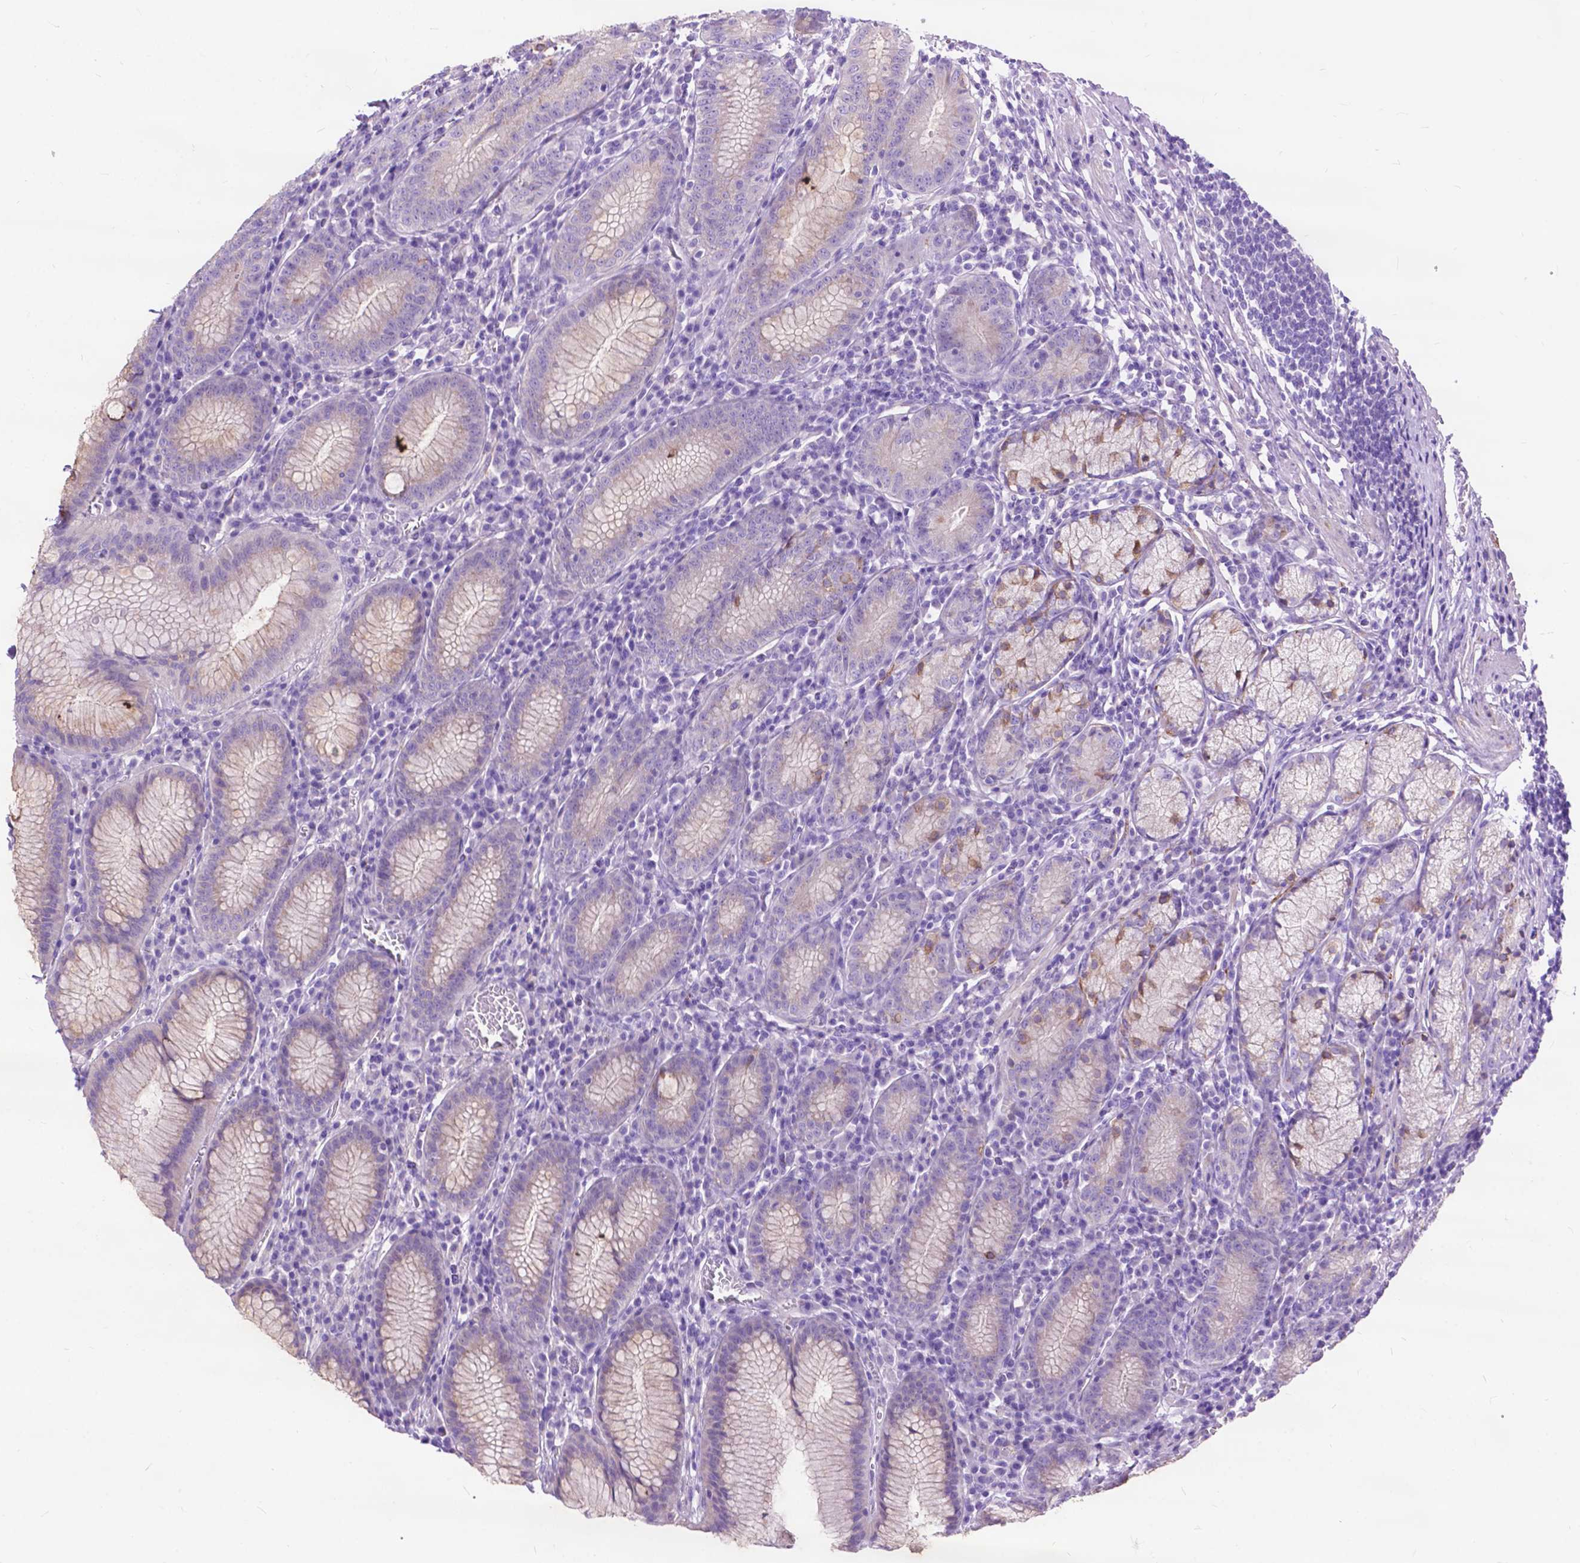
{"staining": {"intensity": "moderate", "quantity": "<25%", "location": "cytoplasmic/membranous"}, "tissue": "stomach", "cell_type": "Glandular cells", "image_type": "normal", "snomed": [{"axis": "morphology", "description": "Normal tissue, NOS"}, {"axis": "topography", "description": "Stomach"}], "caption": "A micrograph showing moderate cytoplasmic/membranous positivity in about <25% of glandular cells in unremarkable stomach, as visualized by brown immunohistochemical staining.", "gene": "PCDHA12", "patient": {"sex": "male", "age": 55}}